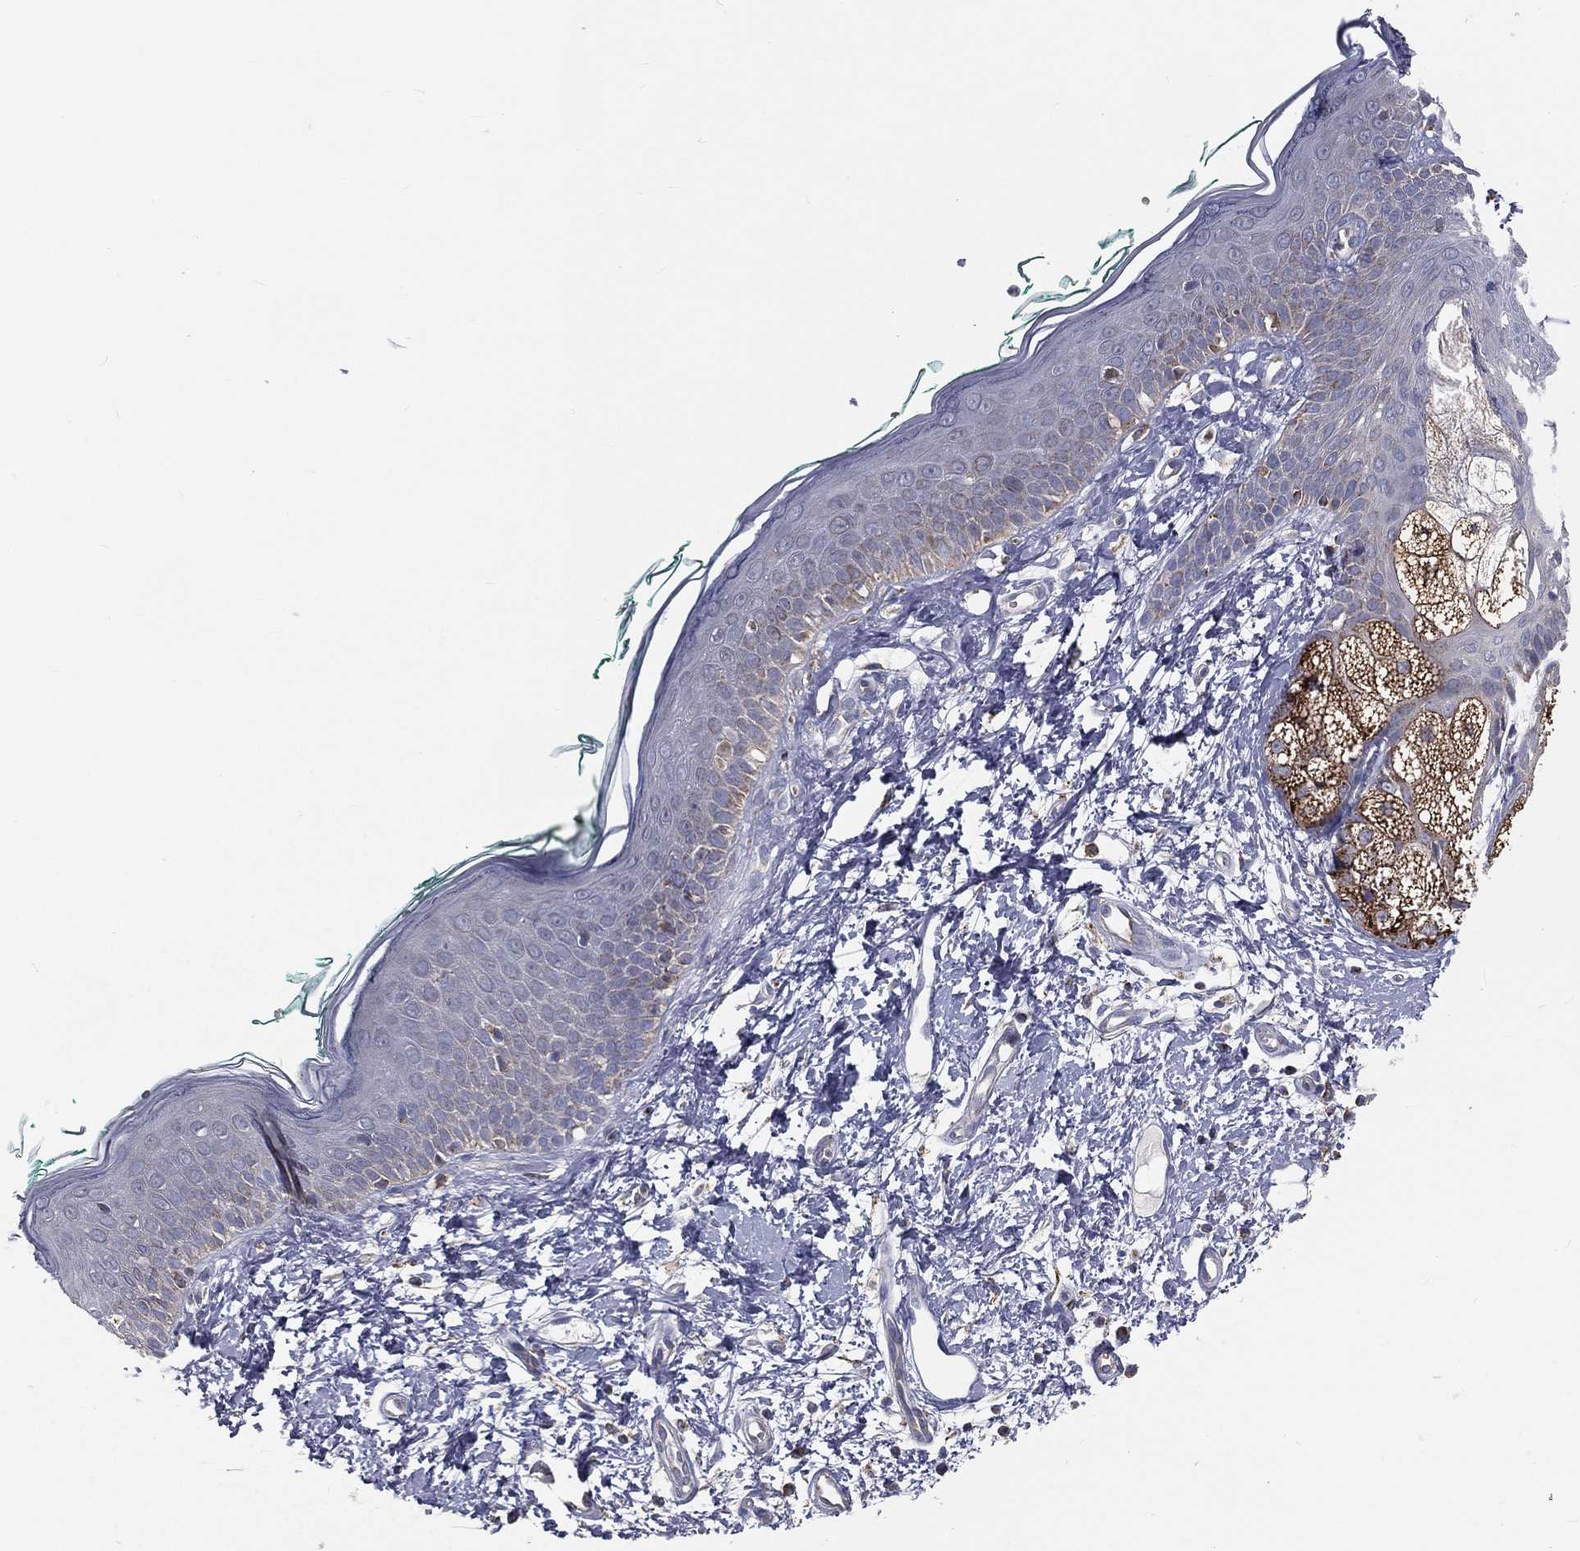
{"staining": {"intensity": "negative", "quantity": "none", "location": "none"}, "tissue": "skin", "cell_type": "Fibroblasts", "image_type": "normal", "snomed": [{"axis": "morphology", "description": "Normal tissue, NOS"}, {"axis": "morphology", "description": "Basal cell carcinoma"}, {"axis": "topography", "description": "Skin"}], "caption": "Immunohistochemical staining of unremarkable skin reveals no significant expression in fibroblasts. (DAB immunohistochemistry (IHC) visualized using brightfield microscopy, high magnification).", "gene": "HADH", "patient": {"sex": "male", "age": 33}}